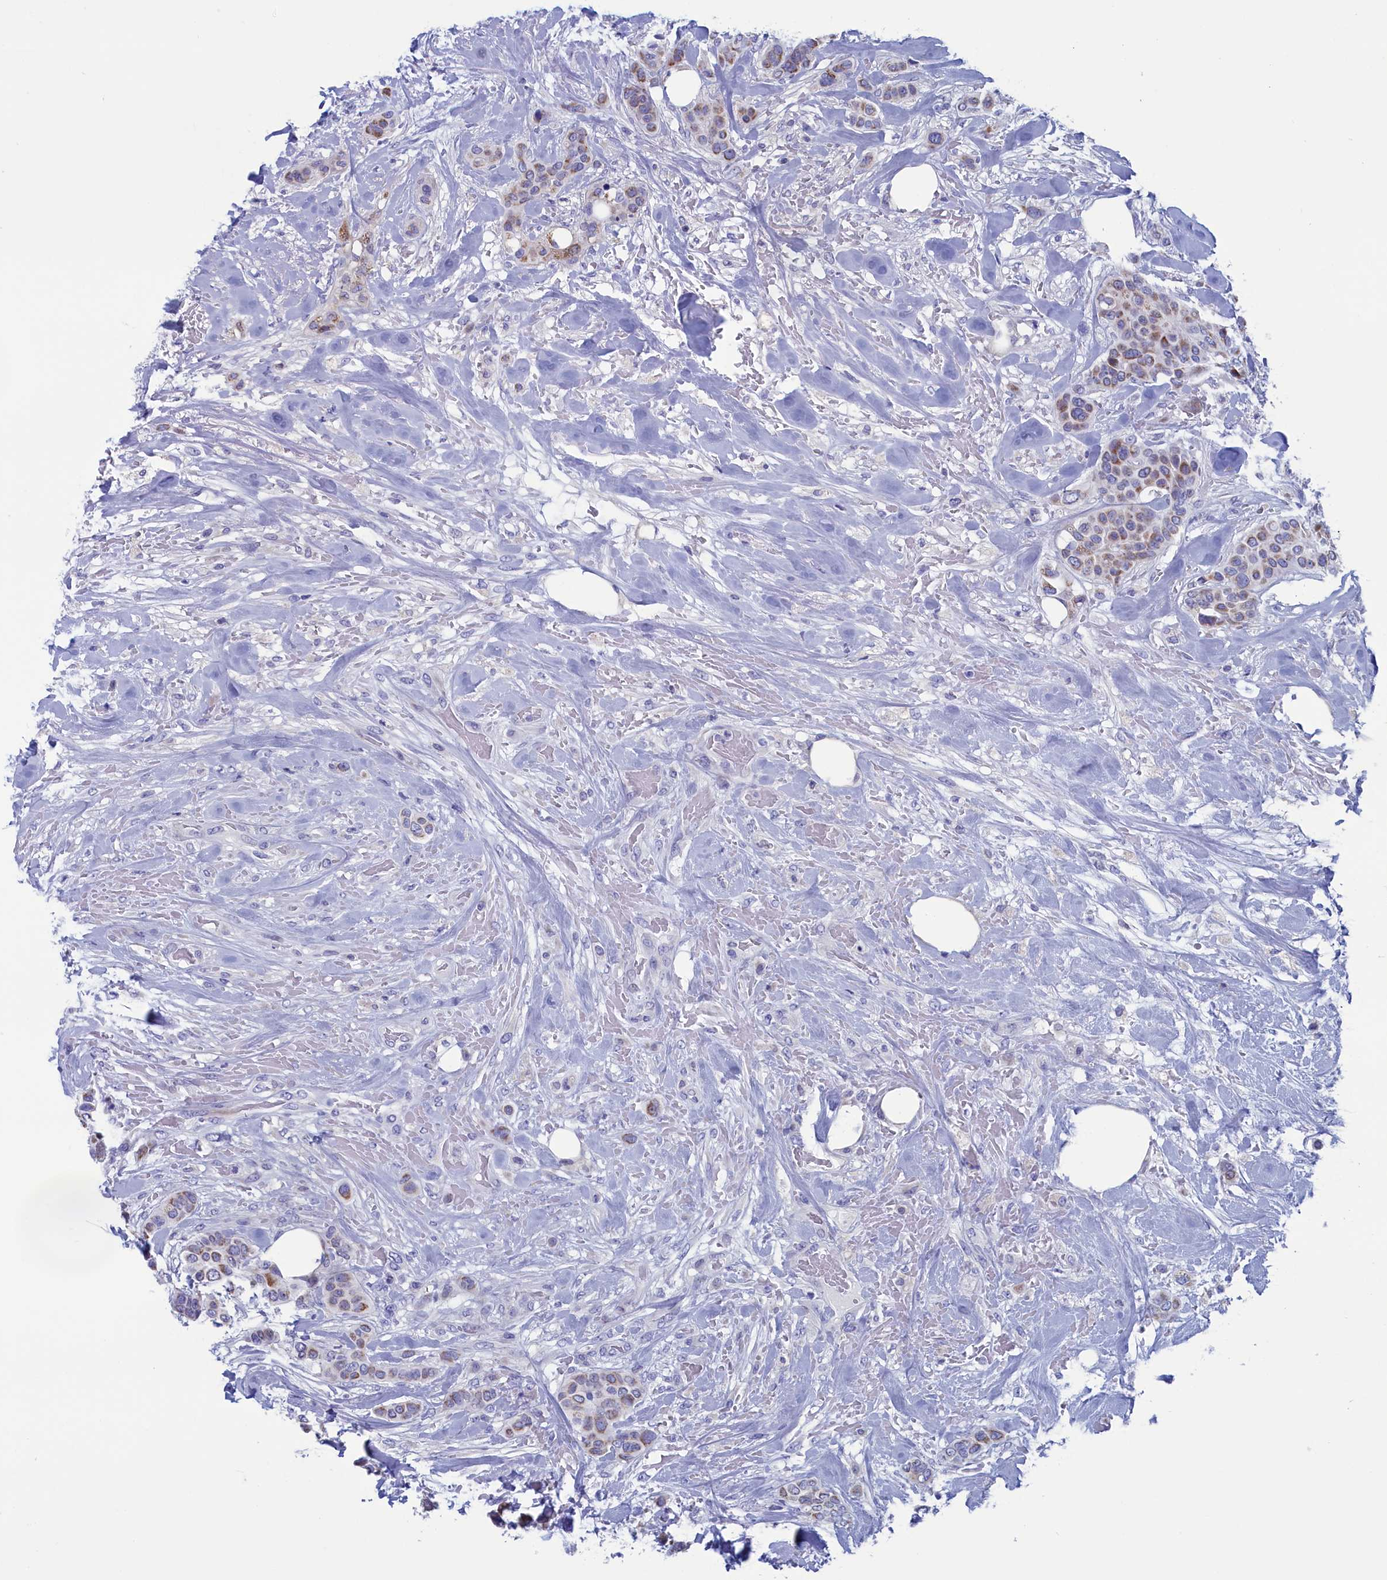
{"staining": {"intensity": "weak", "quantity": "25%-75%", "location": "cytoplasmic/membranous"}, "tissue": "breast cancer", "cell_type": "Tumor cells", "image_type": "cancer", "snomed": [{"axis": "morphology", "description": "Lobular carcinoma"}, {"axis": "topography", "description": "Breast"}], "caption": "Immunohistochemistry (DAB) staining of human breast lobular carcinoma displays weak cytoplasmic/membranous protein expression in approximately 25%-75% of tumor cells.", "gene": "NIBAN3", "patient": {"sex": "female", "age": 51}}